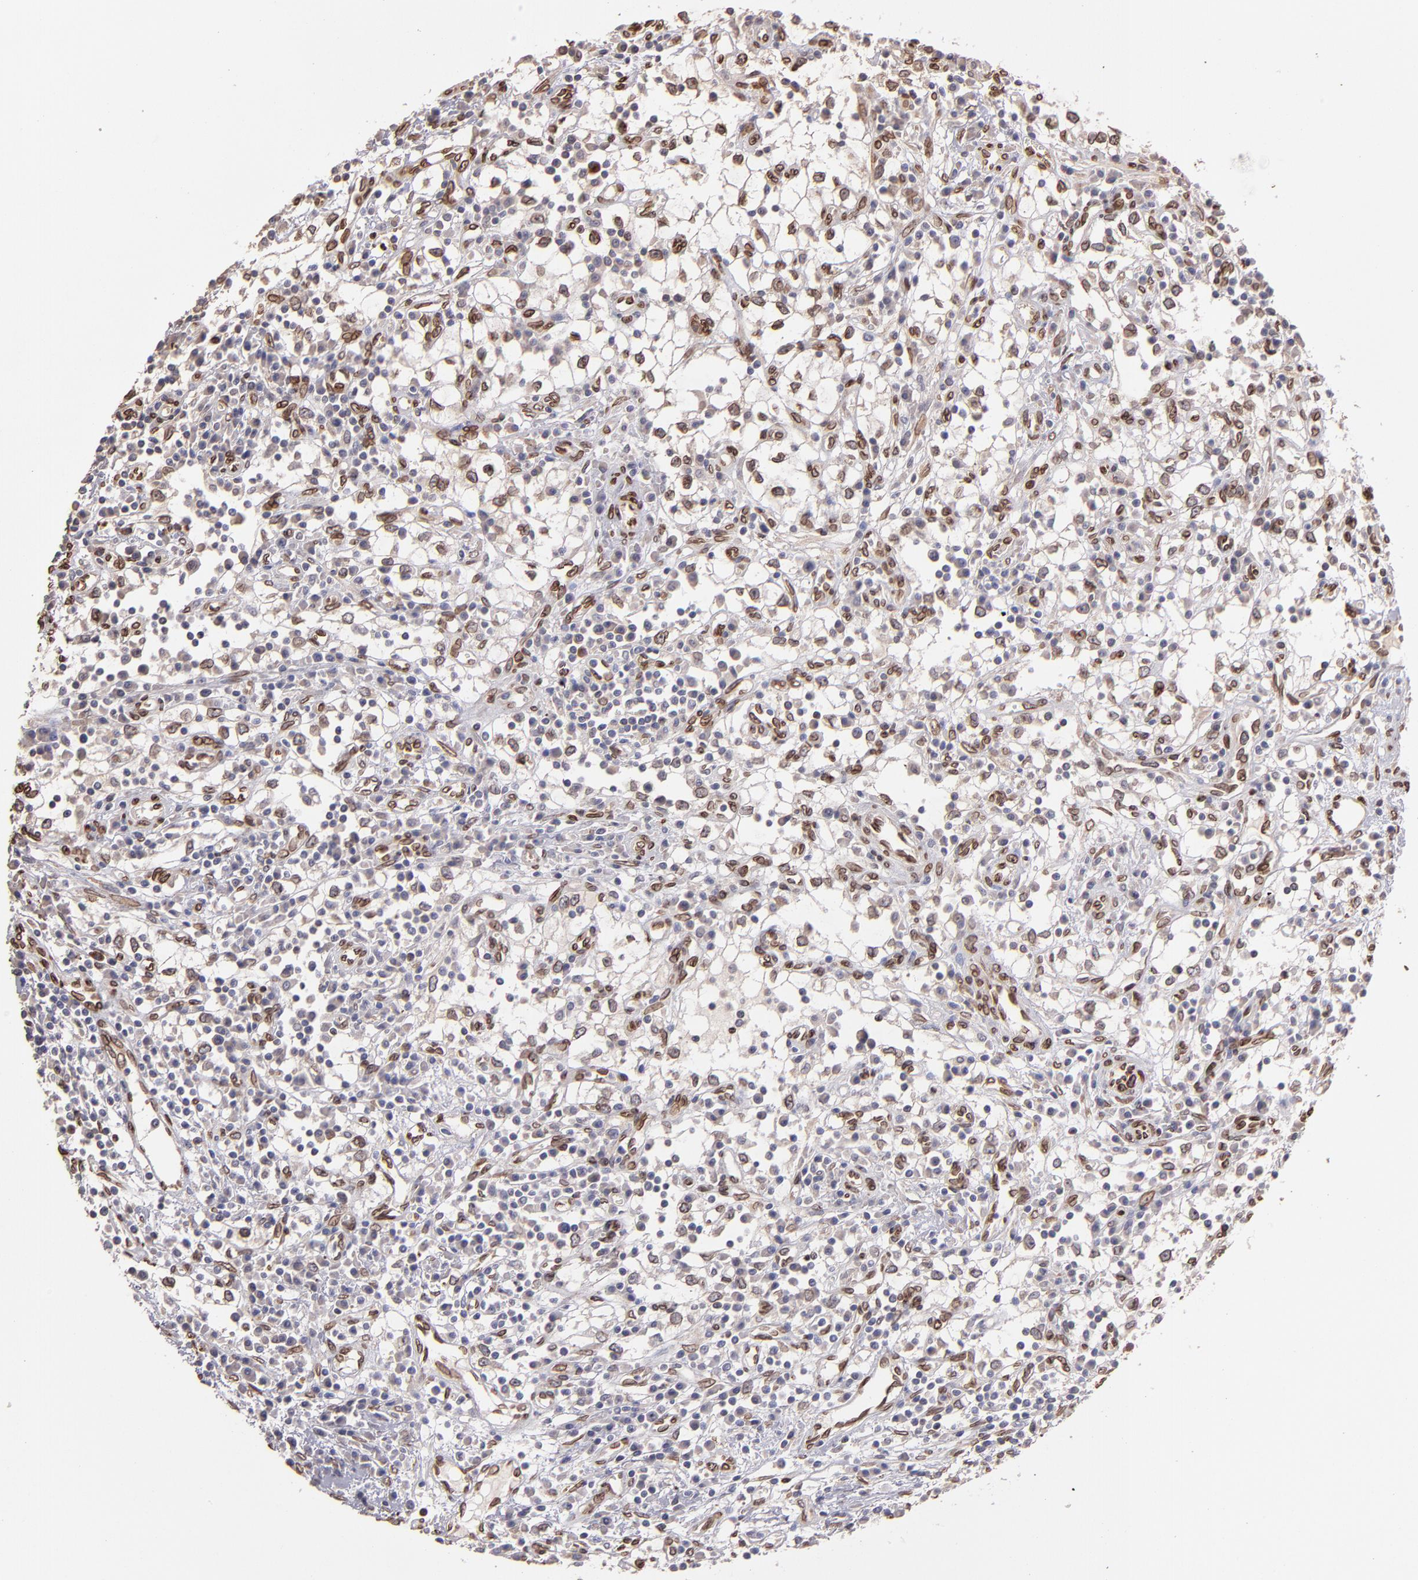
{"staining": {"intensity": "weak", "quantity": ">75%", "location": "cytoplasmic/membranous,nuclear"}, "tissue": "renal cancer", "cell_type": "Tumor cells", "image_type": "cancer", "snomed": [{"axis": "morphology", "description": "Adenocarcinoma, NOS"}, {"axis": "topography", "description": "Kidney"}], "caption": "IHC micrograph of renal cancer (adenocarcinoma) stained for a protein (brown), which displays low levels of weak cytoplasmic/membranous and nuclear staining in approximately >75% of tumor cells.", "gene": "PUM3", "patient": {"sex": "male", "age": 82}}